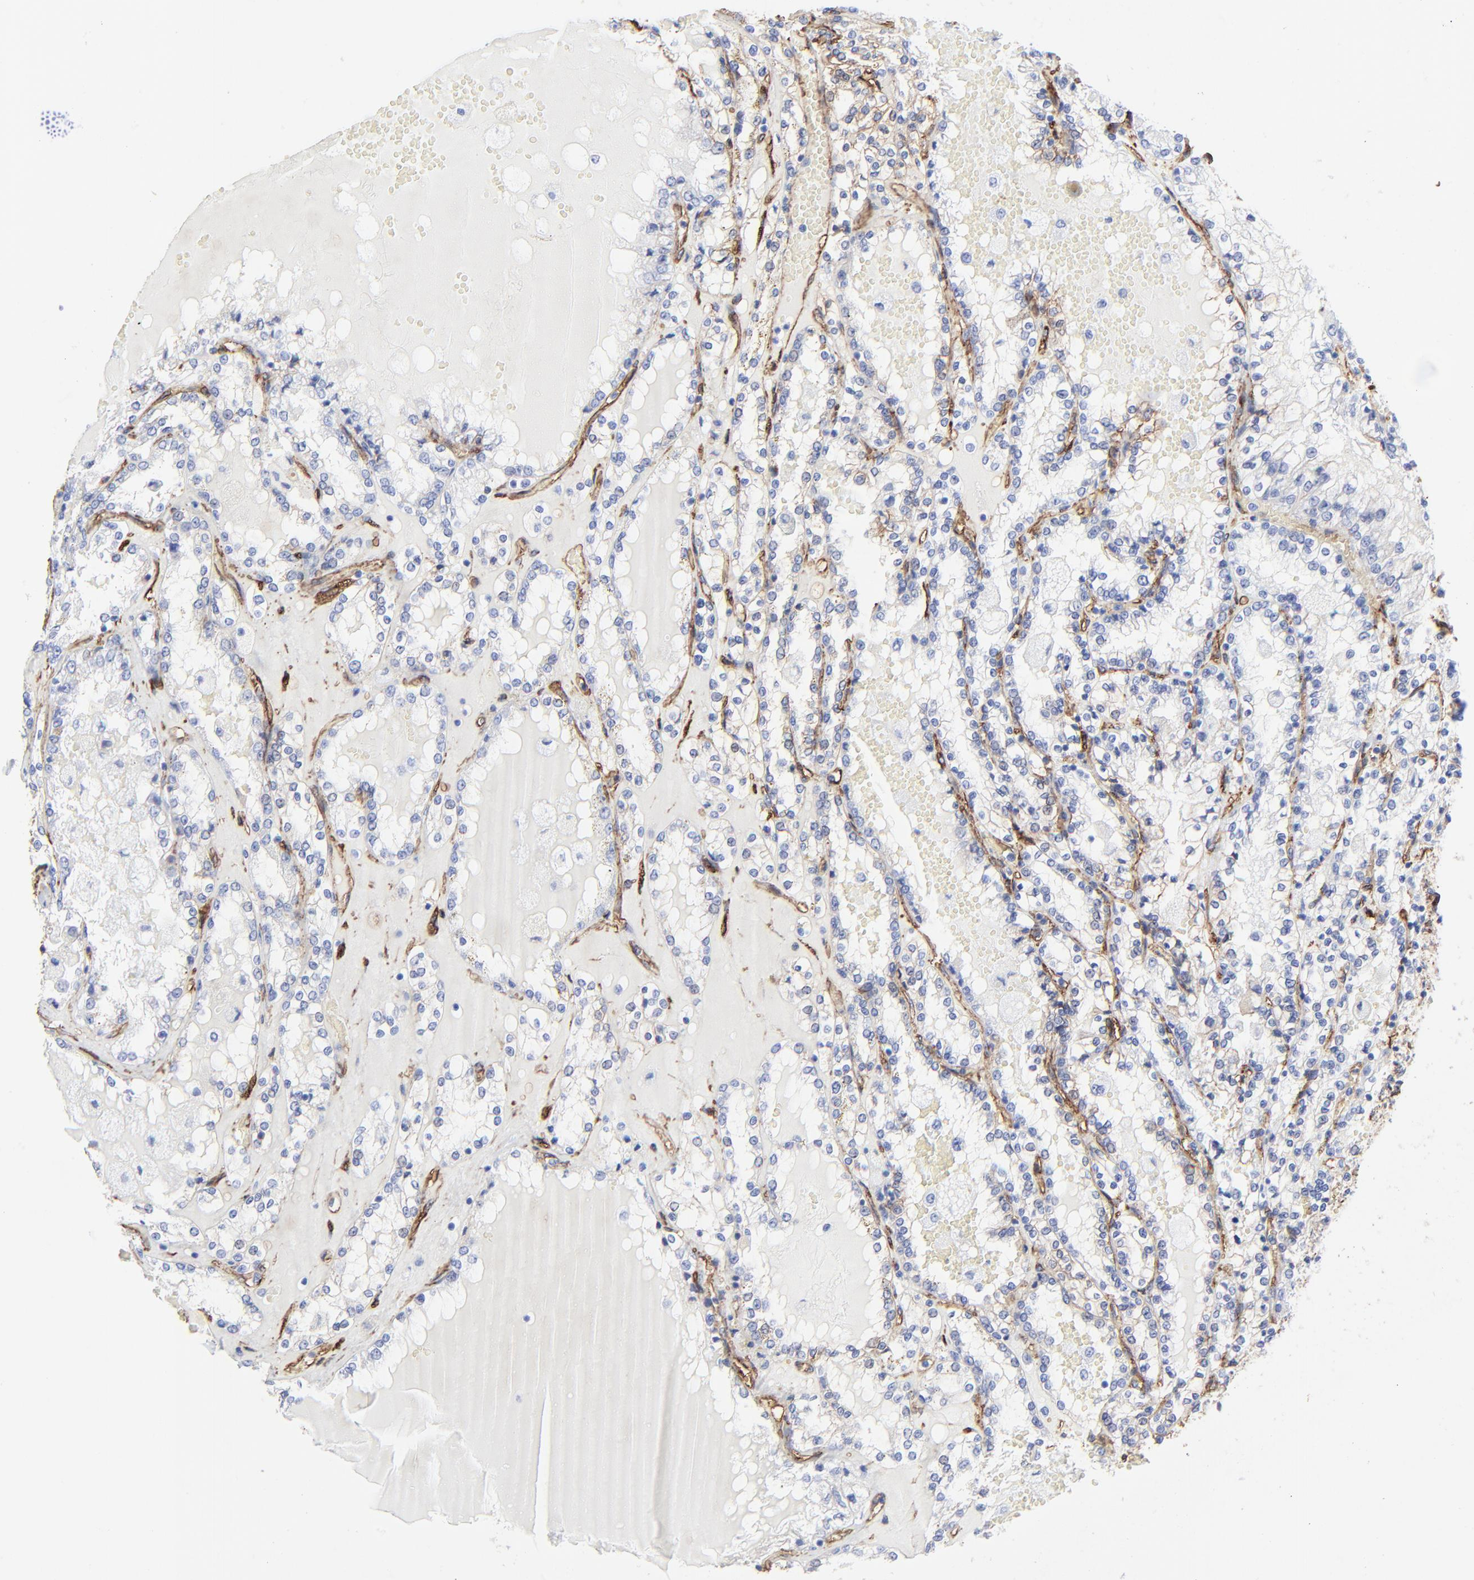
{"staining": {"intensity": "negative", "quantity": "none", "location": "none"}, "tissue": "renal cancer", "cell_type": "Tumor cells", "image_type": "cancer", "snomed": [{"axis": "morphology", "description": "Adenocarcinoma, NOS"}, {"axis": "topography", "description": "Kidney"}], "caption": "Human renal cancer stained for a protein using immunohistochemistry (IHC) displays no staining in tumor cells.", "gene": "CAV1", "patient": {"sex": "female", "age": 56}}